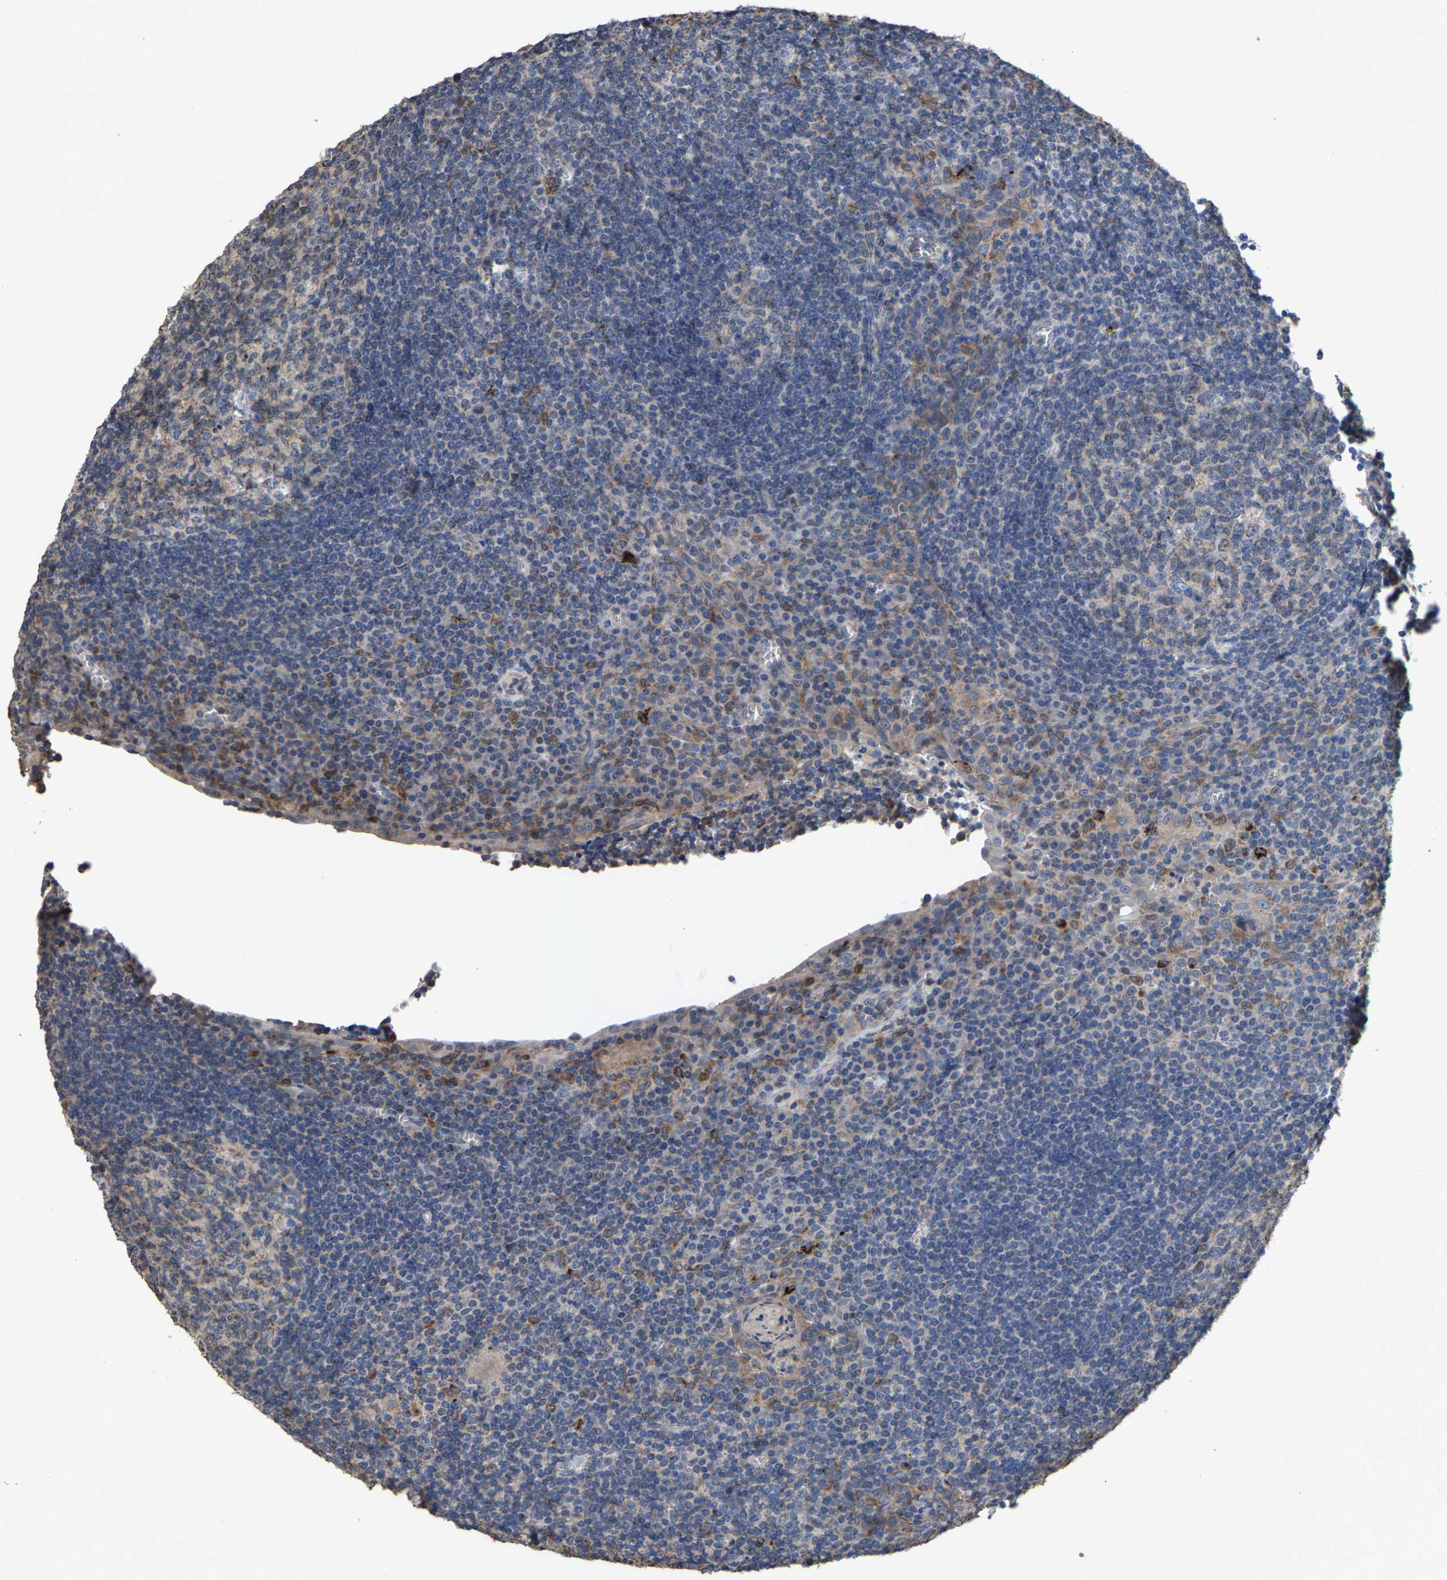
{"staining": {"intensity": "weak", "quantity": ">75%", "location": "cytoplasmic/membranous"}, "tissue": "tonsil", "cell_type": "Germinal center cells", "image_type": "normal", "snomed": [{"axis": "morphology", "description": "Normal tissue, NOS"}, {"axis": "topography", "description": "Tonsil"}], "caption": "The histopathology image reveals immunohistochemical staining of normal tonsil. There is weak cytoplasmic/membranous expression is identified in about >75% of germinal center cells. (Stains: DAB in brown, nuclei in blue, Microscopy: brightfield microscopy at high magnification).", "gene": "TDRKH", "patient": {"sex": "male", "age": 37}}